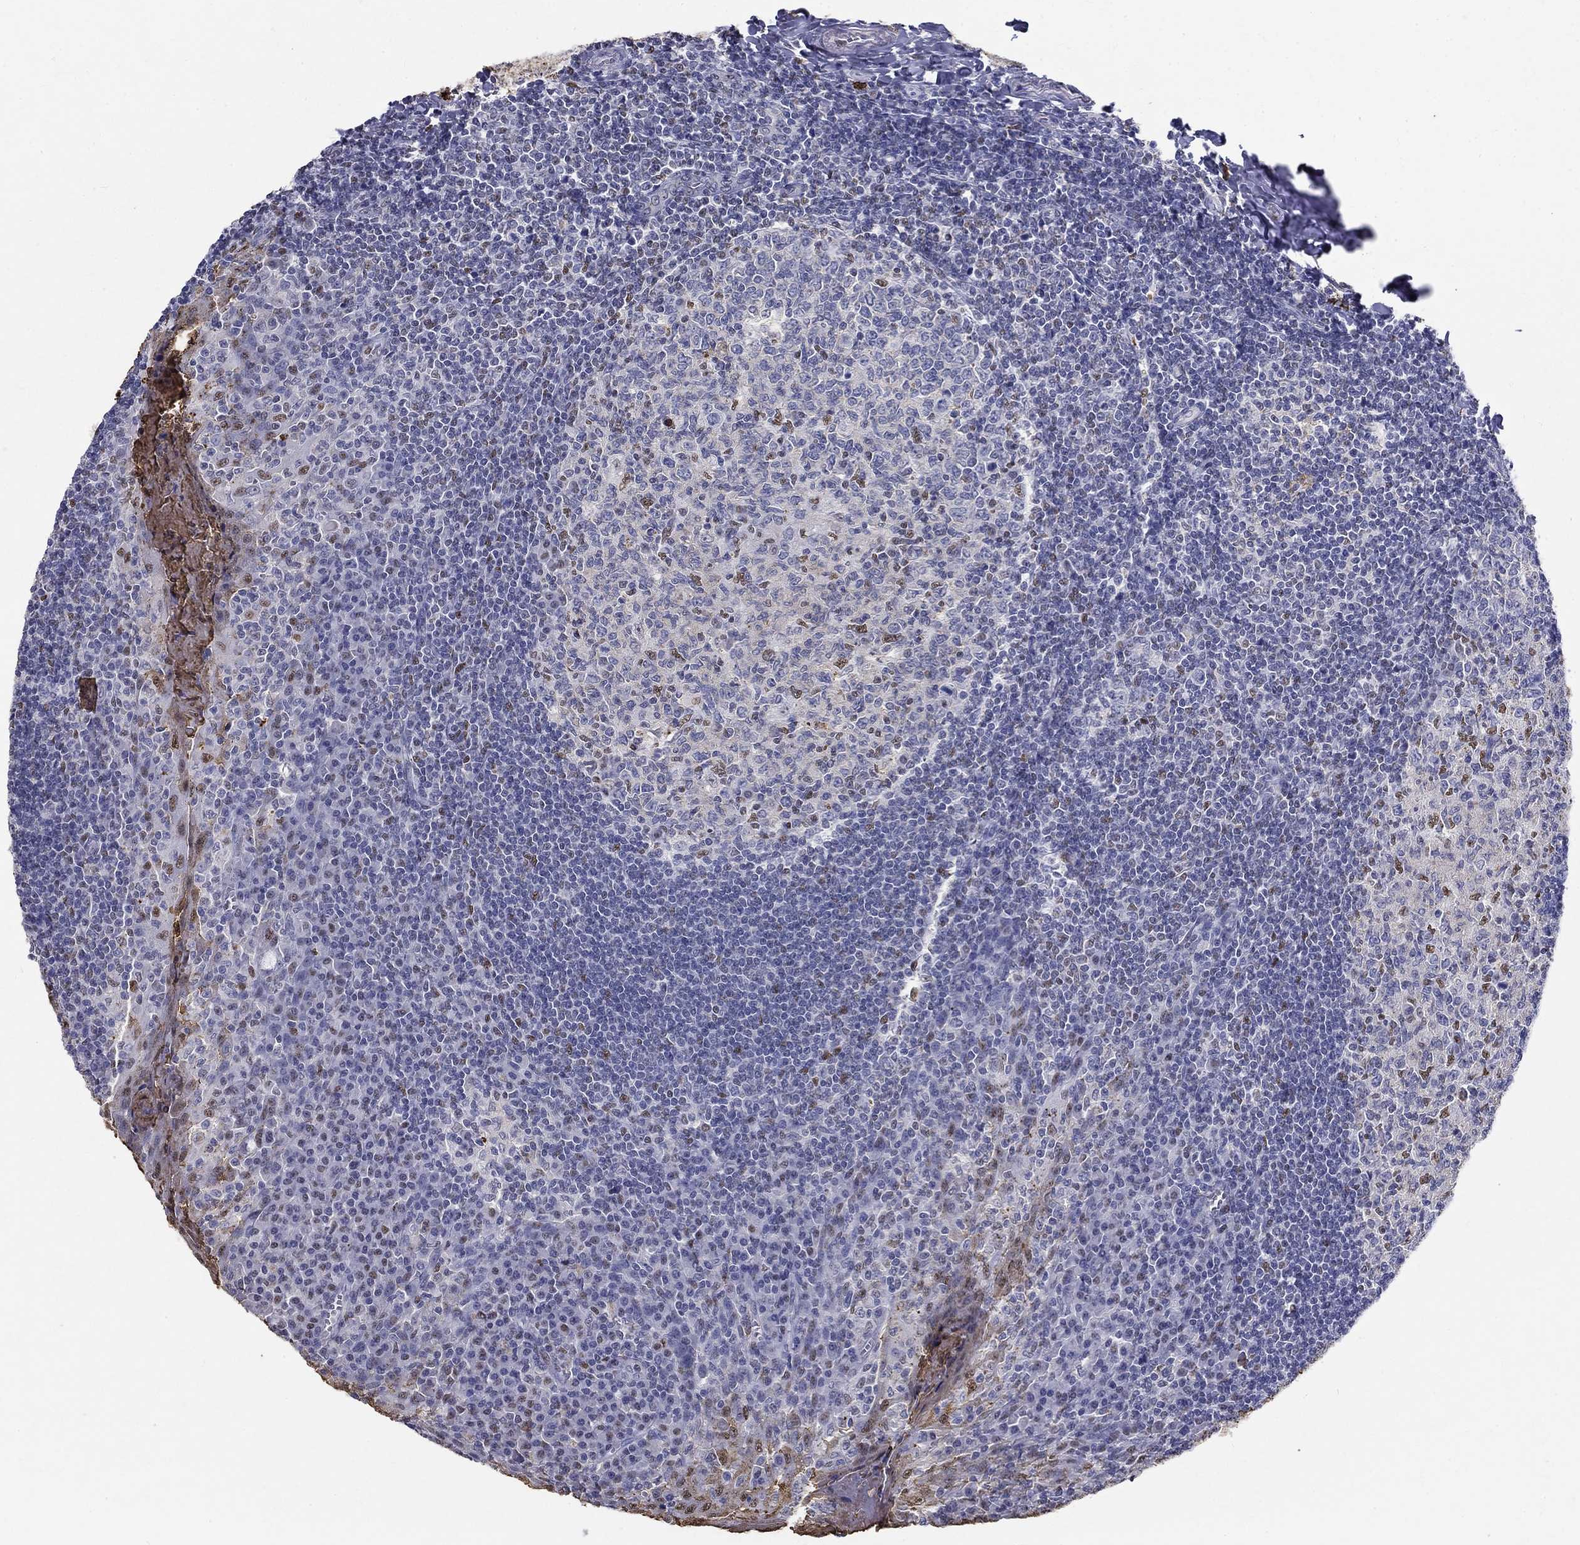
{"staining": {"intensity": "moderate", "quantity": "<25%", "location": "nuclear"}, "tissue": "tonsil", "cell_type": "Germinal center cells", "image_type": "normal", "snomed": [{"axis": "morphology", "description": "Normal tissue, NOS"}, {"axis": "topography", "description": "Tonsil"}], "caption": "Immunohistochemical staining of benign human tonsil shows <25% levels of moderate nuclear protein staining in about <25% of germinal center cells. The protein of interest is shown in brown color, while the nuclei are stained blue.", "gene": "IGSF8", "patient": {"sex": "female", "age": 13}}